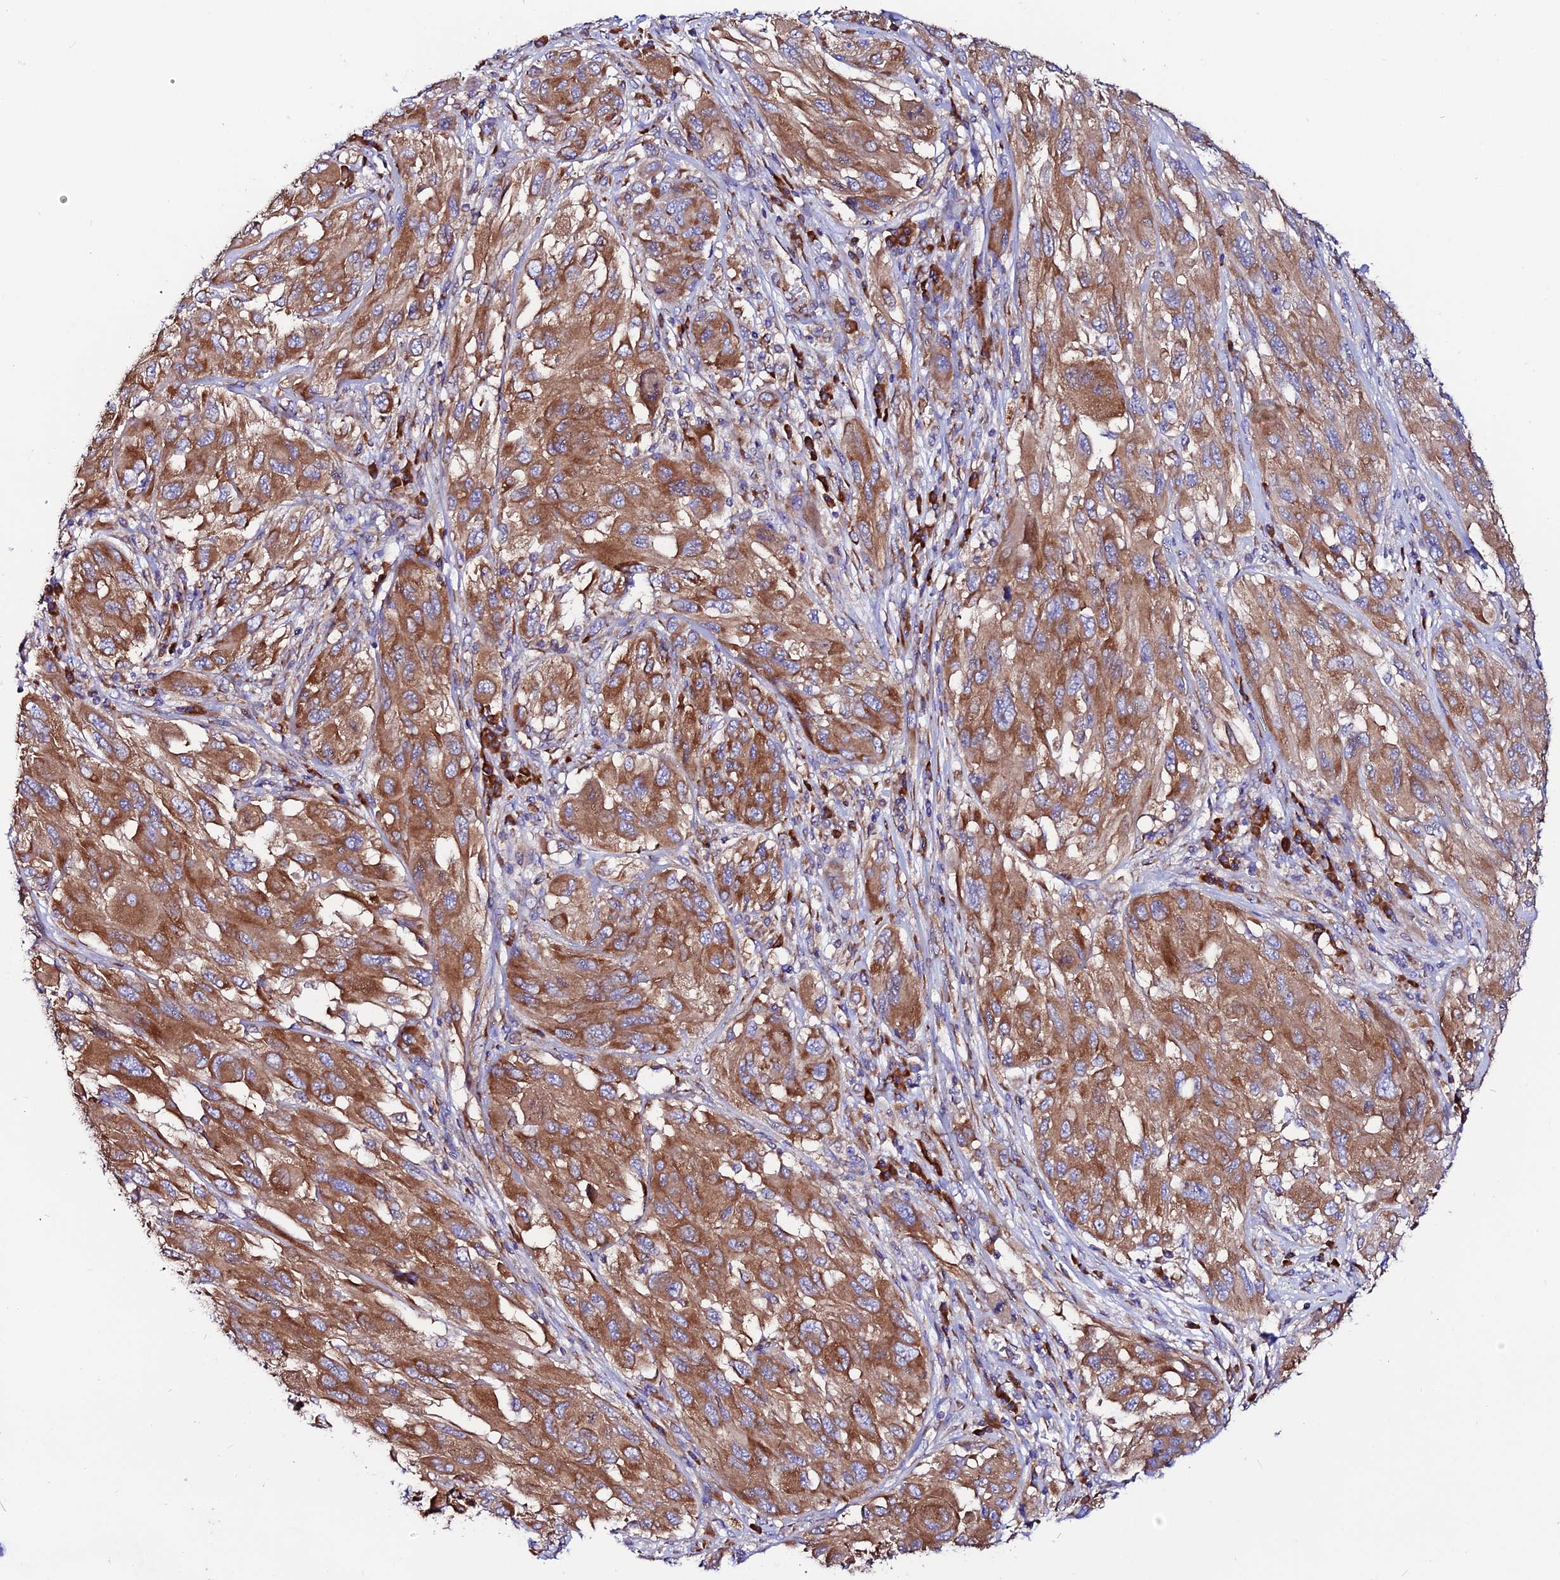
{"staining": {"intensity": "moderate", "quantity": ">75%", "location": "cytoplasmic/membranous"}, "tissue": "melanoma", "cell_type": "Tumor cells", "image_type": "cancer", "snomed": [{"axis": "morphology", "description": "Malignant melanoma, NOS"}, {"axis": "topography", "description": "Skin"}], "caption": "Protein staining by immunohistochemistry (IHC) demonstrates moderate cytoplasmic/membranous positivity in about >75% of tumor cells in melanoma.", "gene": "EEF1G", "patient": {"sex": "female", "age": 91}}